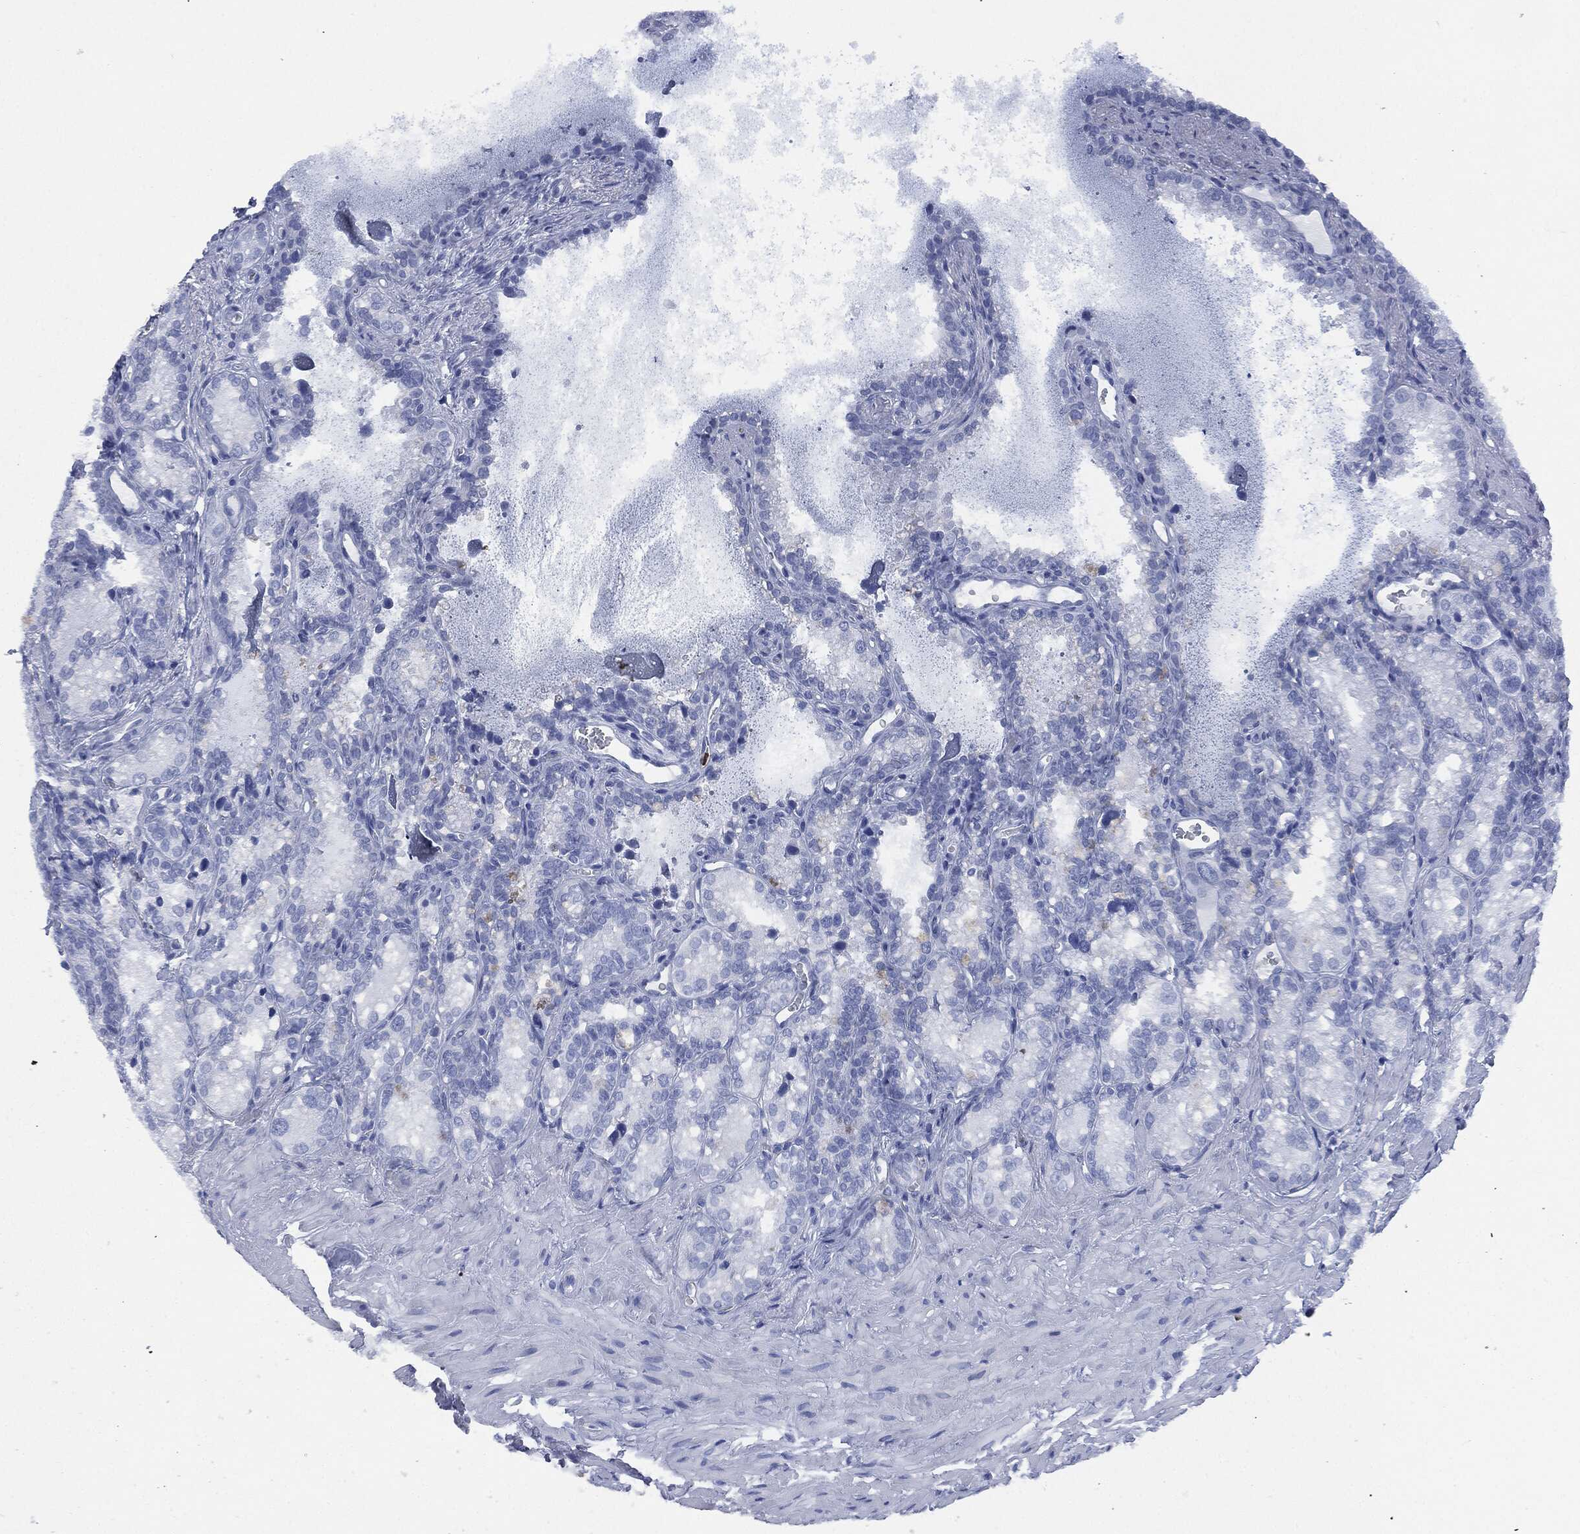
{"staining": {"intensity": "negative", "quantity": "none", "location": "none"}, "tissue": "seminal vesicle", "cell_type": "Glandular cells", "image_type": "normal", "snomed": [{"axis": "morphology", "description": "Normal tissue, NOS"}, {"axis": "topography", "description": "Seminal veicle"}], "caption": "A photomicrograph of seminal vesicle stained for a protein reveals no brown staining in glandular cells.", "gene": "CEACAM8", "patient": {"sex": "male", "age": 68}}